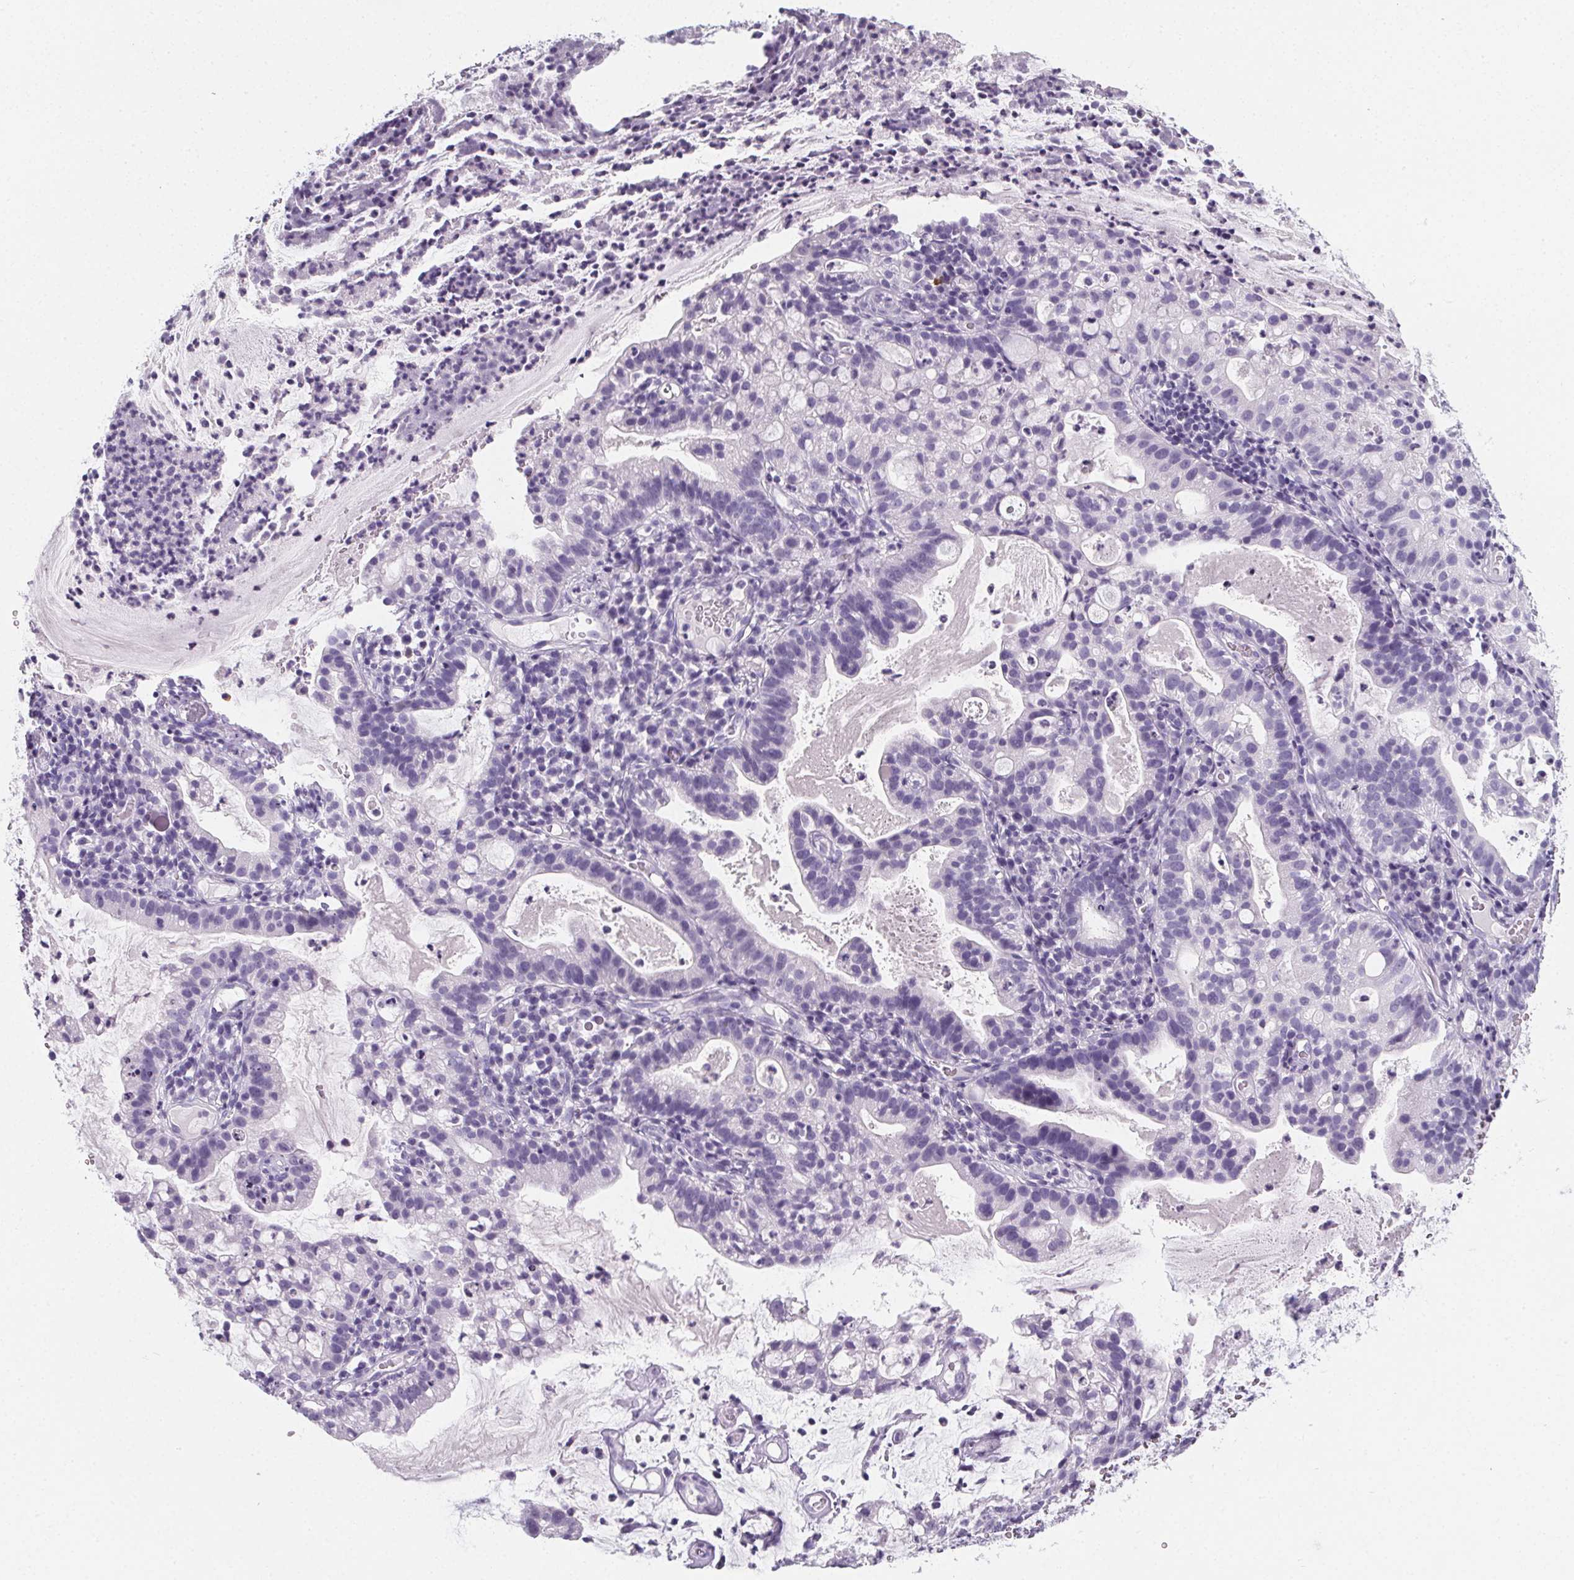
{"staining": {"intensity": "negative", "quantity": "none", "location": "none"}, "tissue": "cervical cancer", "cell_type": "Tumor cells", "image_type": "cancer", "snomed": [{"axis": "morphology", "description": "Adenocarcinoma, NOS"}, {"axis": "topography", "description": "Cervix"}], "caption": "Immunohistochemistry (IHC) of cervical adenocarcinoma shows no staining in tumor cells.", "gene": "ADRB1", "patient": {"sex": "female", "age": 41}}